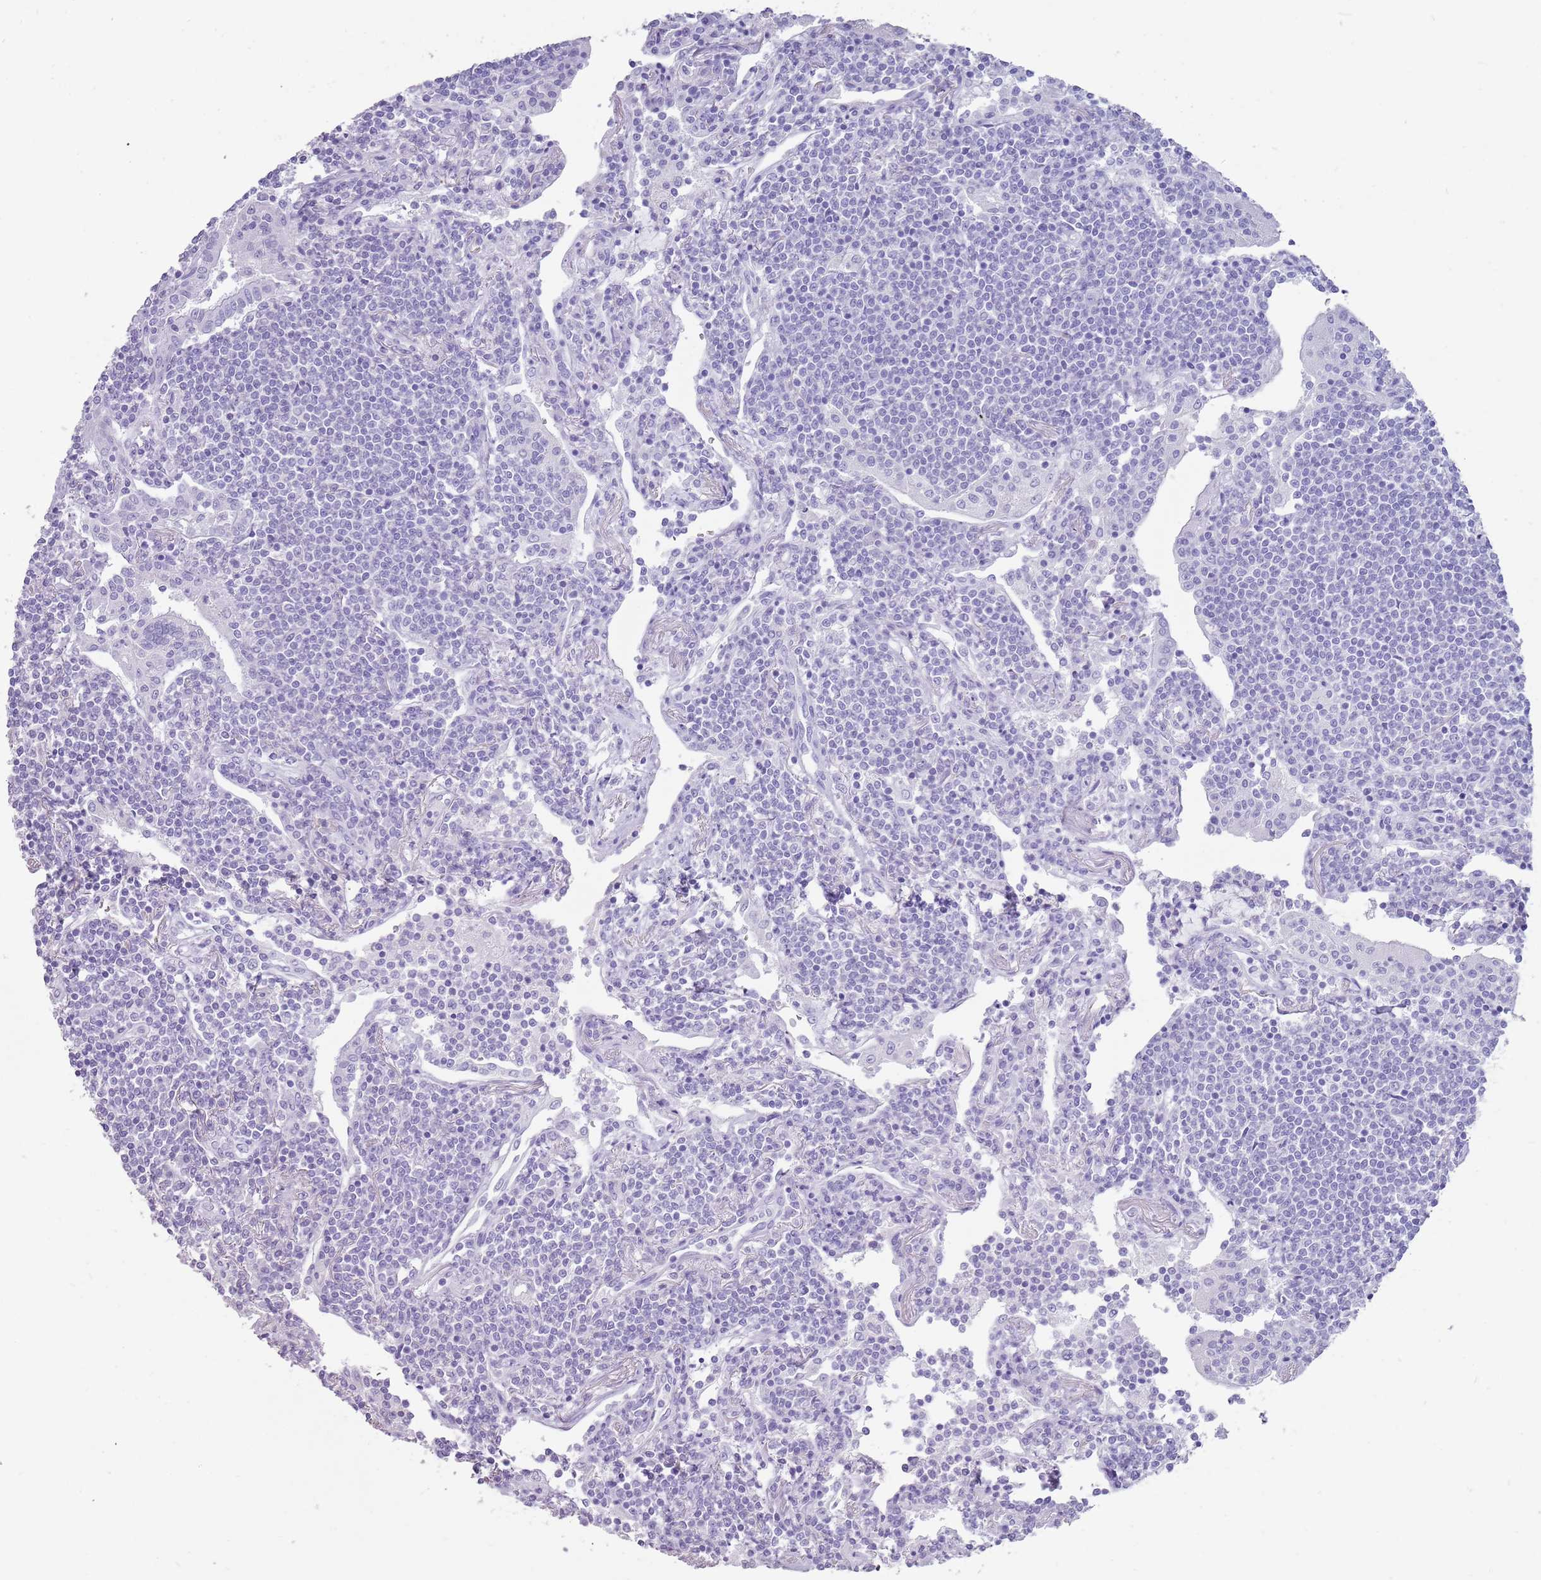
{"staining": {"intensity": "negative", "quantity": "none", "location": "none"}, "tissue": "lymphoma", "cell_type": "Tumor cells", "image_type": "cancer", "snomed": [{"axis": "morphology", "description": "Malignant lymphoma, non-Hodgkin's type, Low grade"}, {"axis": "topography", "description": "Lung"}], "caption": "There is no significant positivity in tumor cells of lymphoma.", "gene": "NBPF3", "patient": {"sex": "female", "age": 71}}